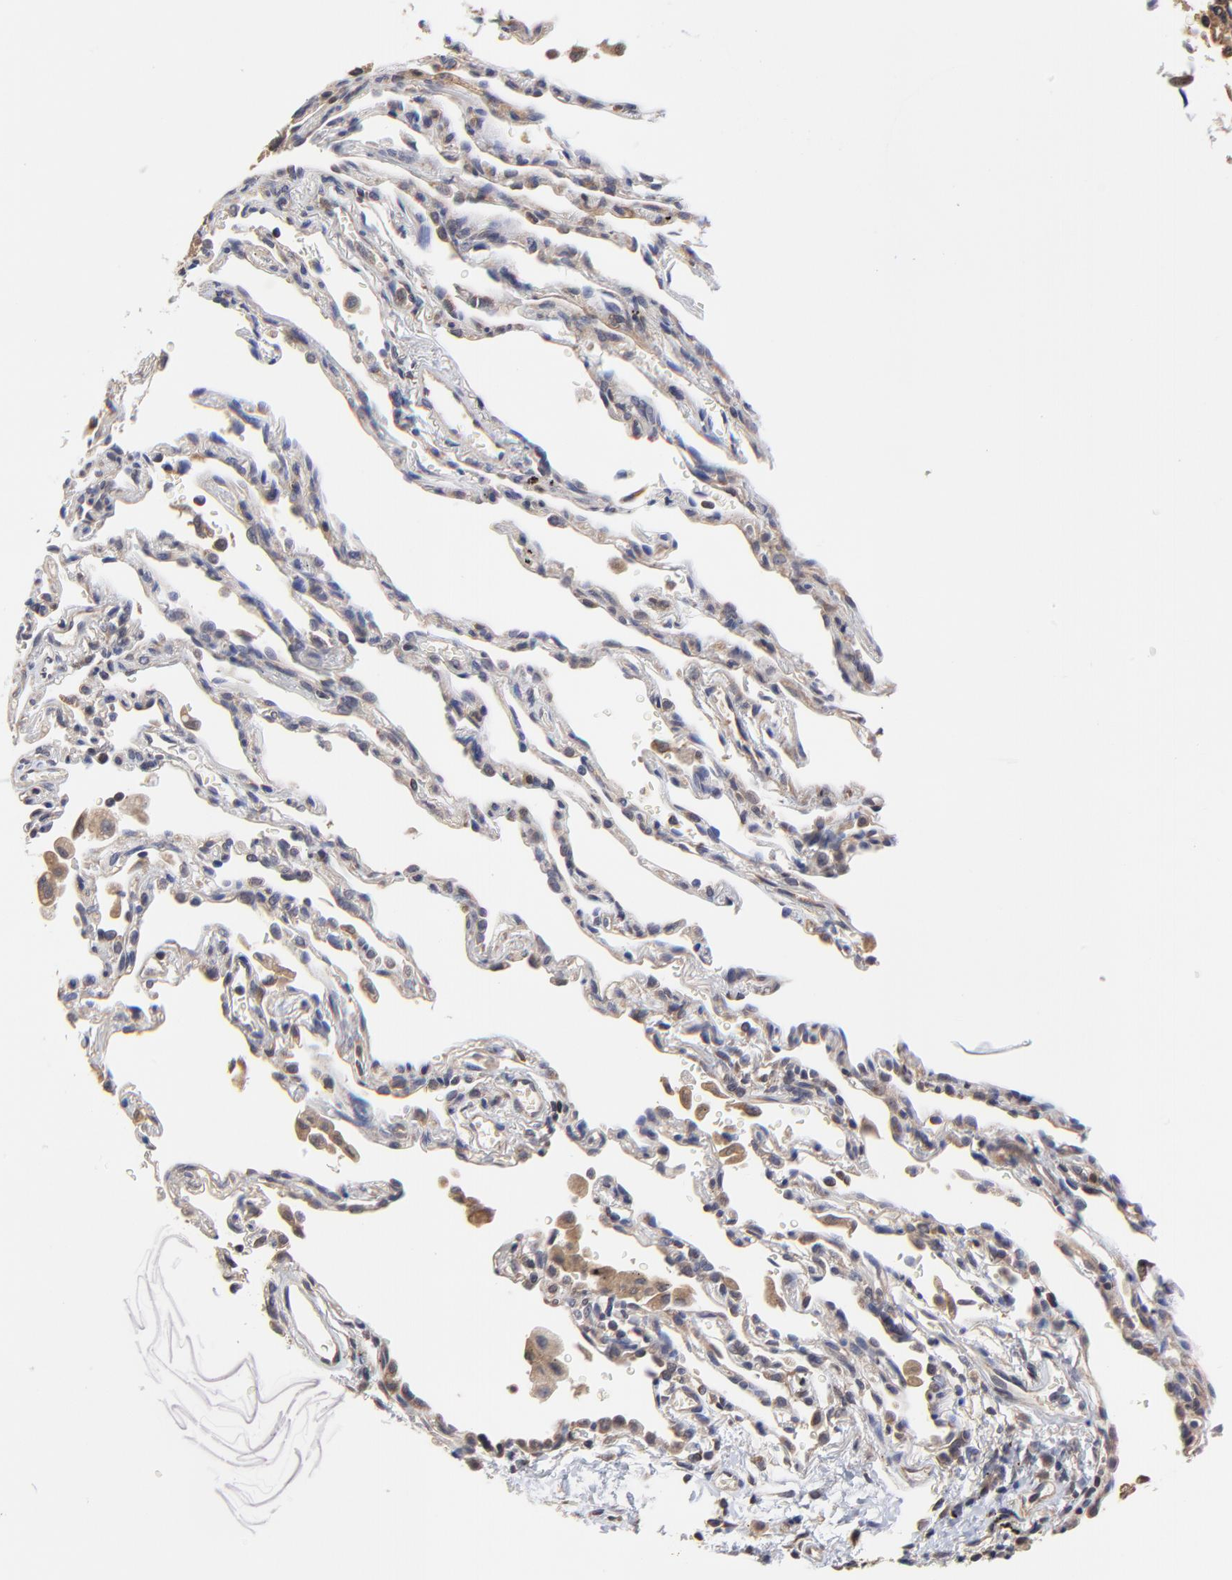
{"staining": {"intensity": "weak", "quantity": ">75%", "location": "cytoplasmic/membranous"}, "tissue": "melanoma", "cell_type": "Tumor cells", "image_type": "cancer", "snomed": [{"axis": "morphology", "description": "Malignant melanoma, Metastatic site"}, {"axis": "topography", "description": "Lung"}], "caption": "Tumor cells exhibit low levels of weak cytoplasmic/membranous positivity in approximately >75% of cells in malignant melanoma (metastatic site). The staining was performed using DAB, with brown indicating positive protein expression. Nuclei are stained blue with hematoxylin.", "gene": "PCMT1", "patient": {"sex": "male", "age": 64}}